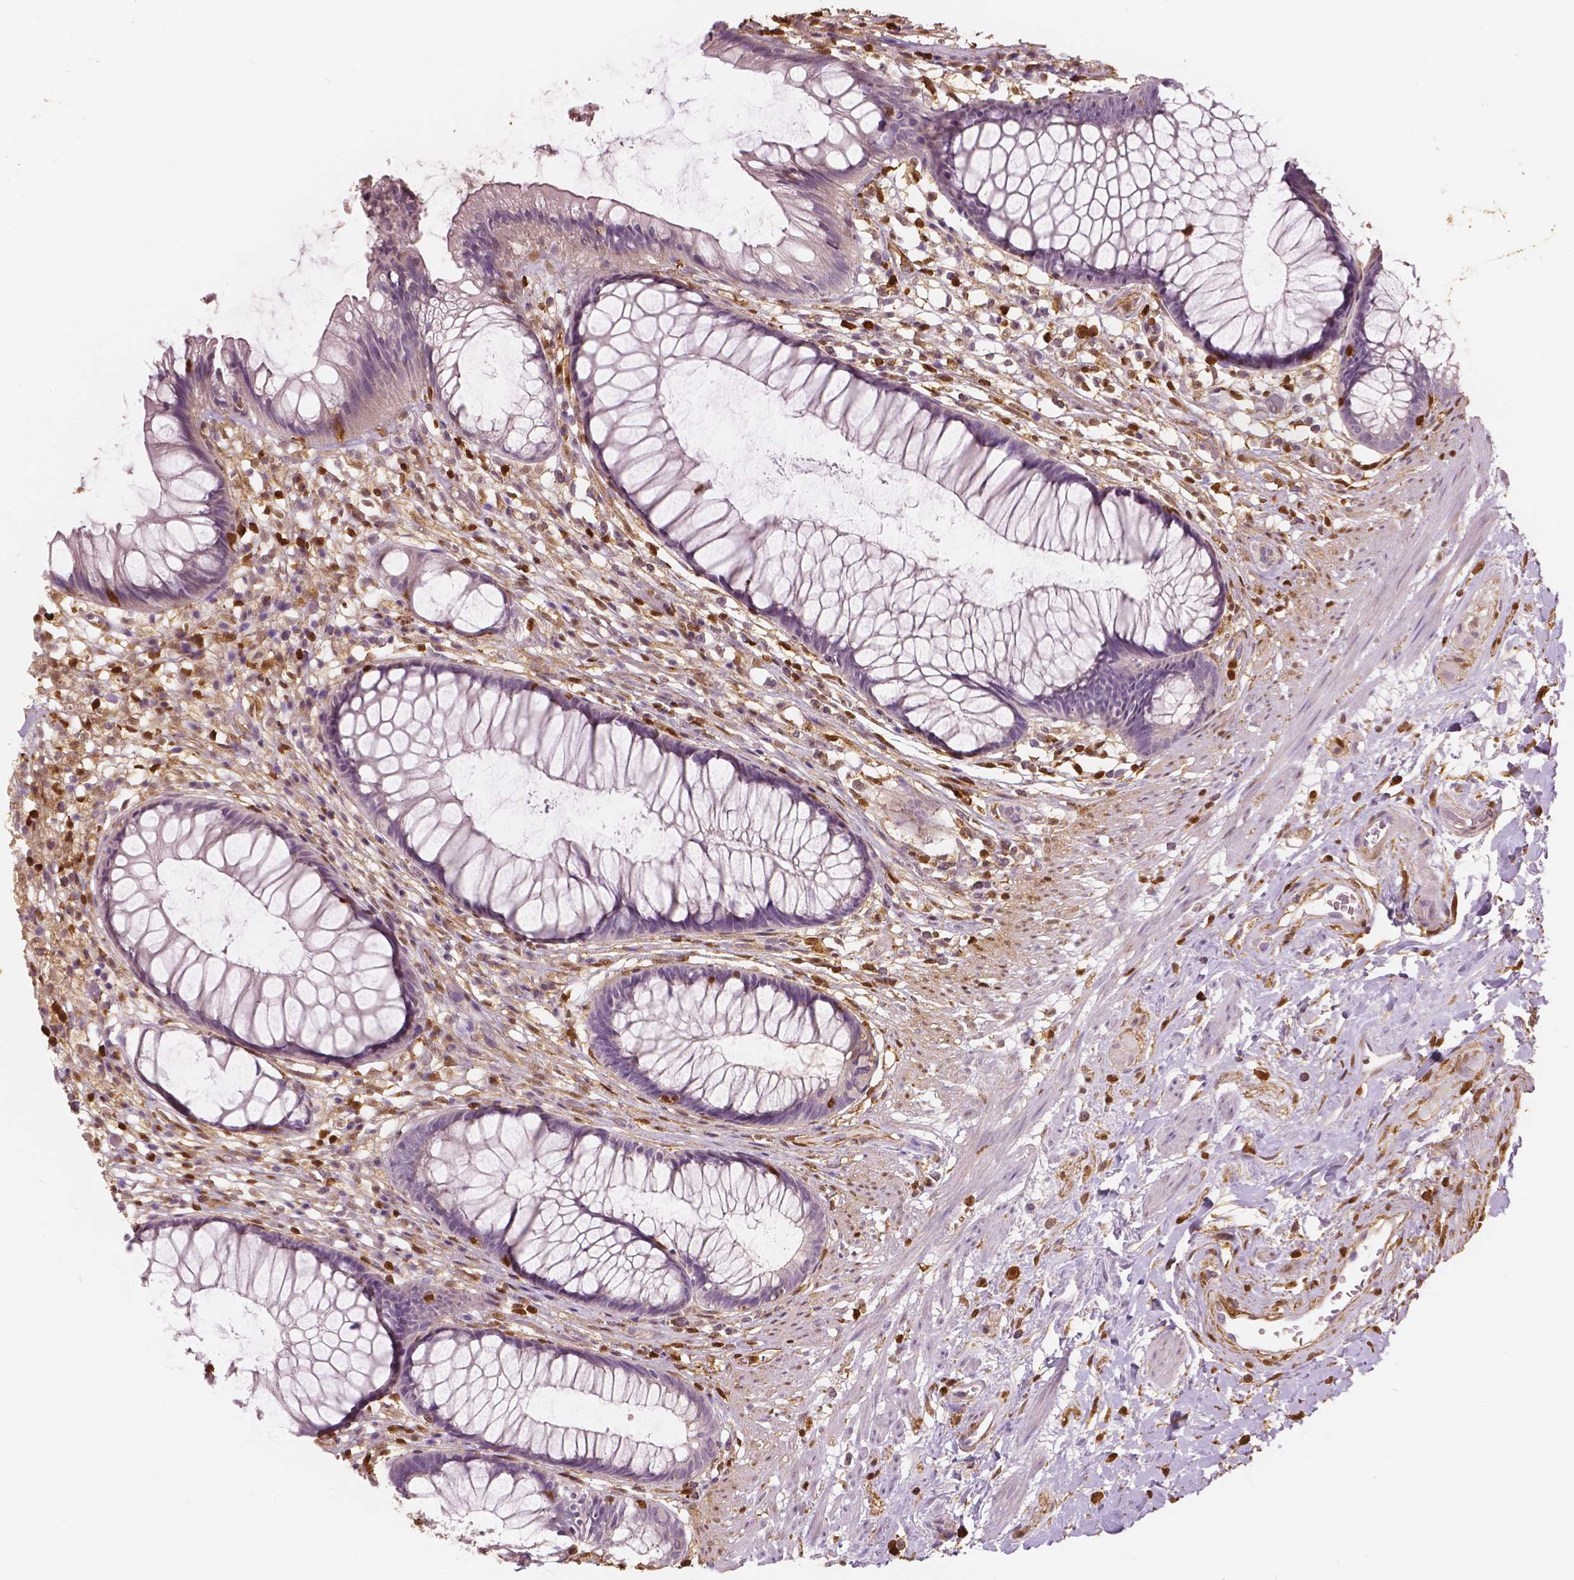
{"staining": {"intensity": "negative", "quantity": "none", "location": "none"}, "tissue": "rectum", "cell_type": "Glandular cells", "image_type": "normal", "snomed": [{"axis": "morphology", "description": "Normal tissue, NOS"}, {"axis": "topography", "description": "Smooth muscle"}, {"axis": "topography", "description": "Rectum"}], "caption": "Immunohistochemical staining of normal human rectum shows no significant positivity in glandular cells.", "gene": "S100A4", "patient": {"sex": "male", "age": 53}}